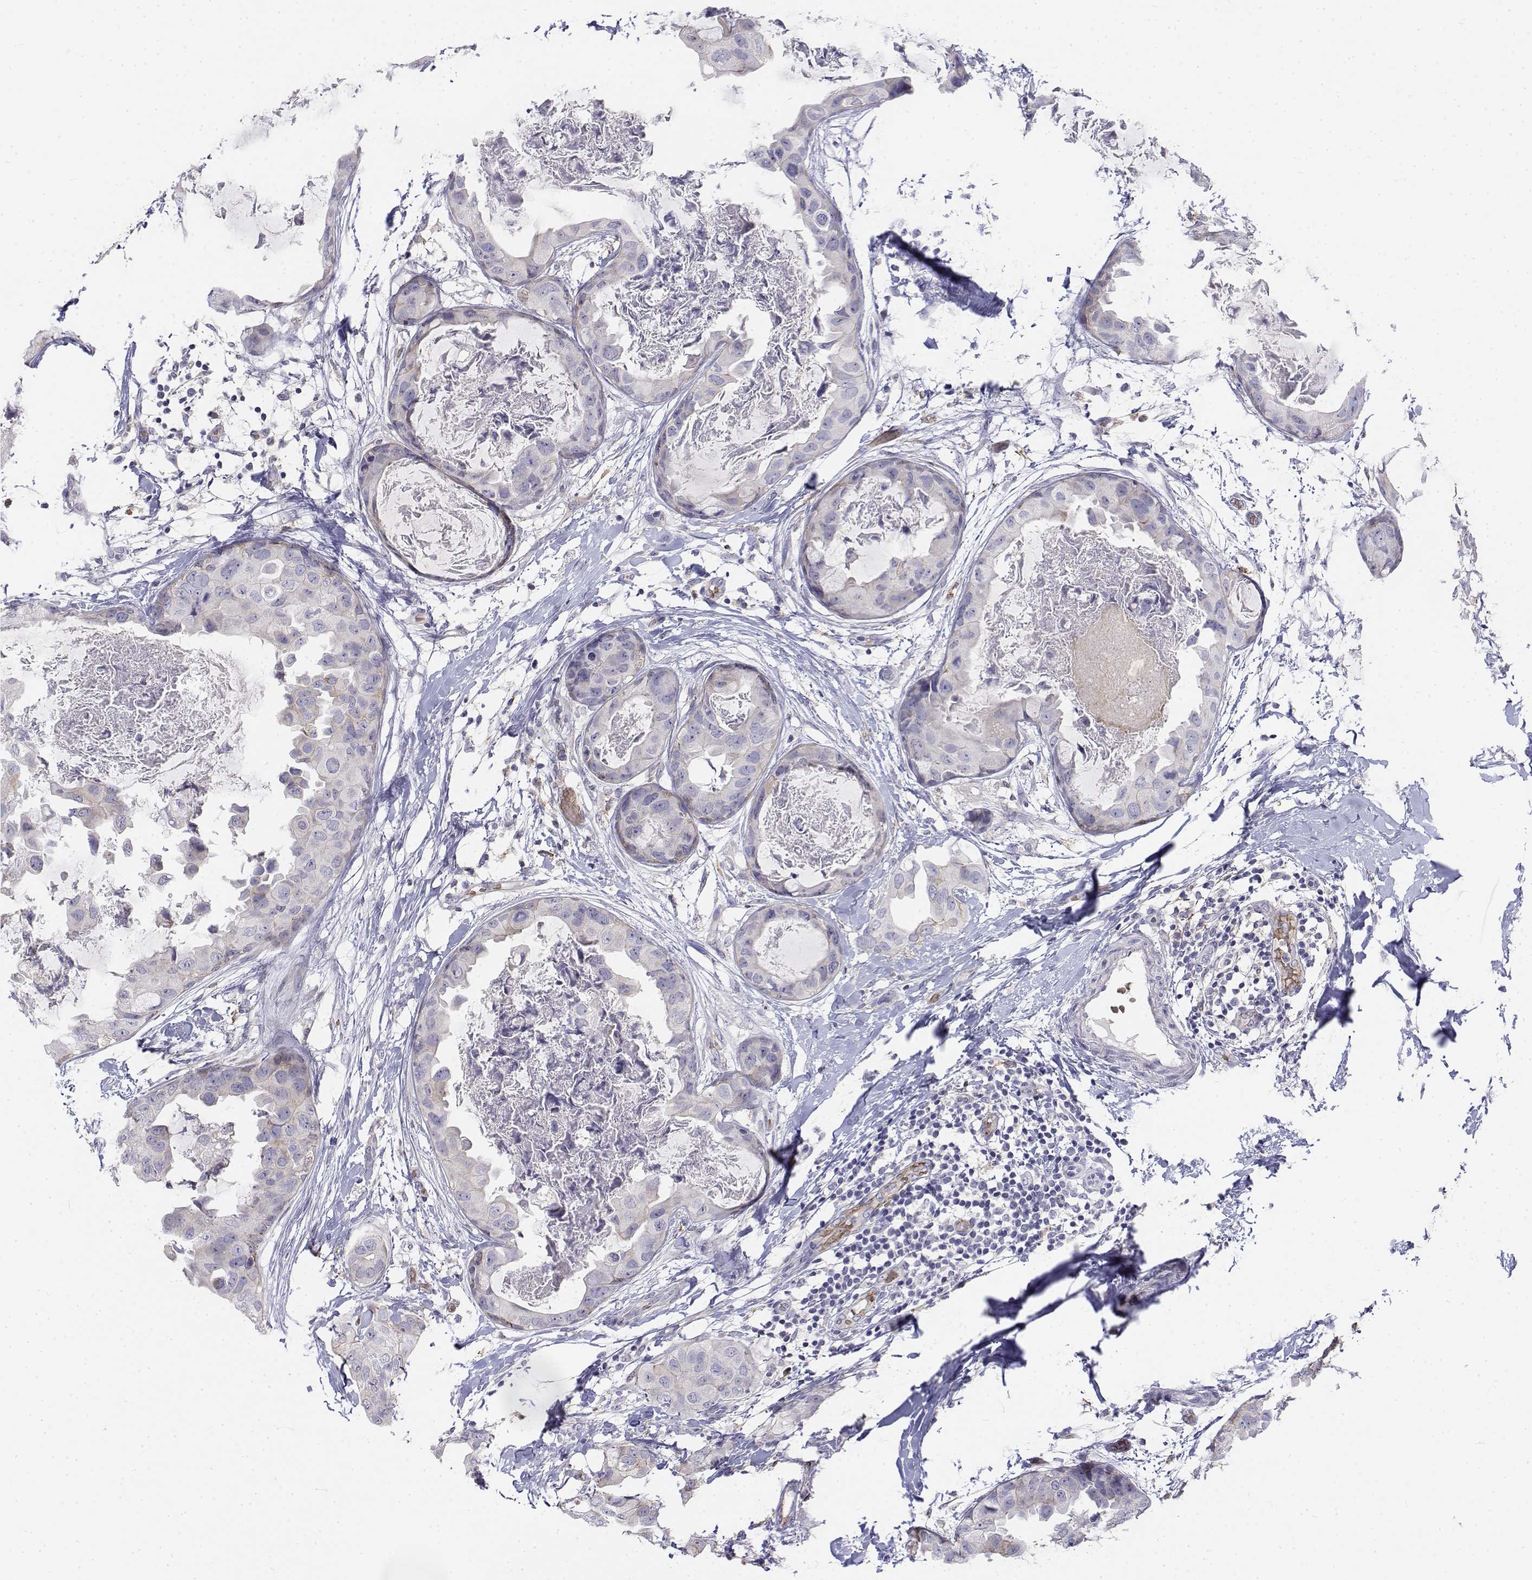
{"staining": {"intensity": "negative", "quantity": "none", "location": "none"}, "tissue": "breast cancer", "cell_type": "Tumor cells", "image_type": "cancer", "snomed": [{"axis": "morphology", "description": "Normal tissue, NOS"}, {"axis": "morphology", "description": "Duct carcinoma"}, {"axis": "topography", "description": "Breast"}], "caption": "Immunohistochemistry photomicrograph of neoplastic tissue: breast cancer (intraductal carcinoma) stained with DAB (3,3'-diaminobenzidine) reveals no significant protein positivity in tumor cells.", "gene": "CADM1", "patient": {"sex": "female", "age": 40}}